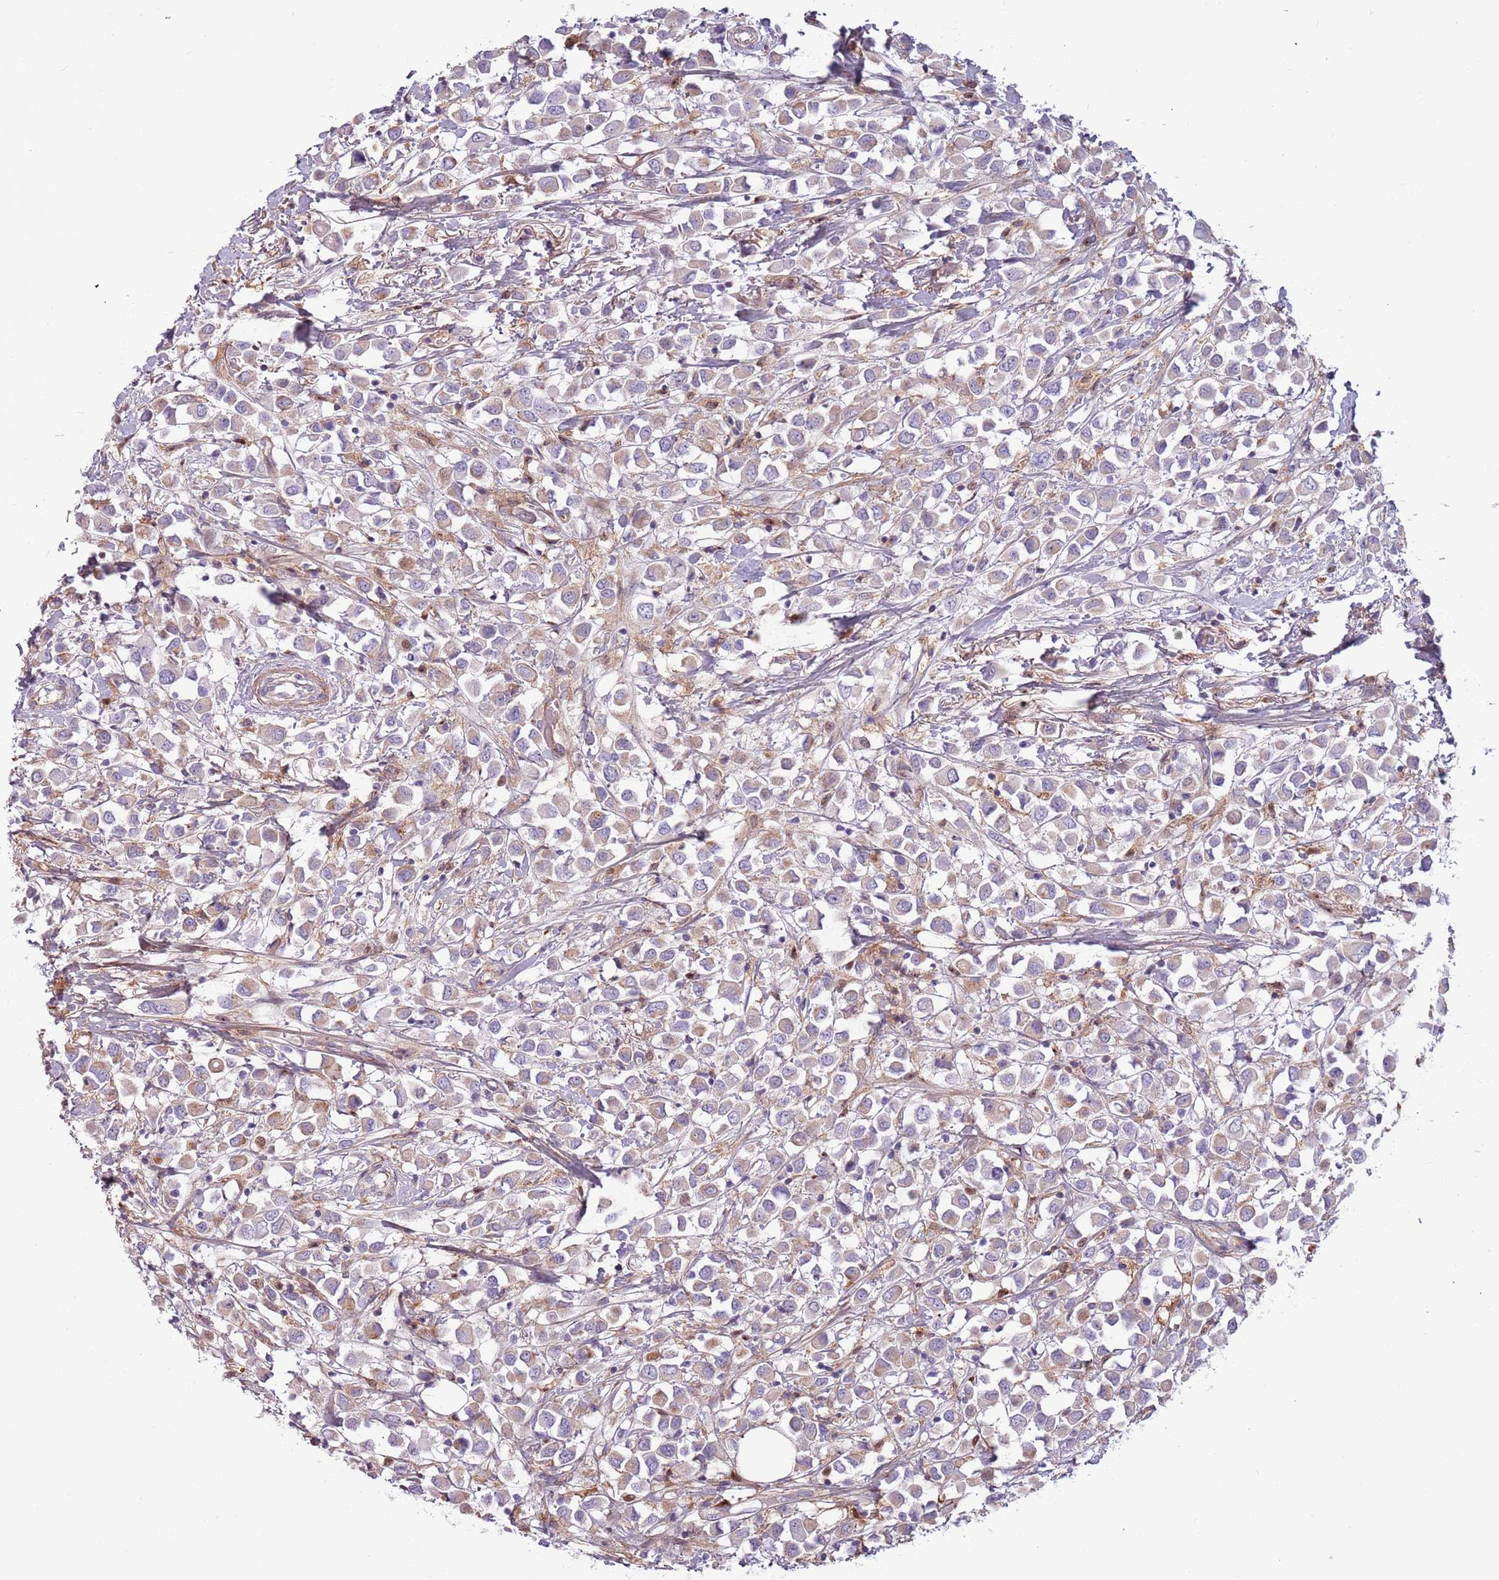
{"staining": {"intensity": "weak", "quantity": "25%-75%", "location": "cytoplasmic/membranous"}, "tissue": "breast cancer", "cell_type": "Tumor cells", "image_type": "cancer", "snomed": [{"axis": "morphology", "description": "Duct carcinoma"}, {"axis": "topography", "description": "Breast"}], "caption": "Infiltrating ductal carcinoma (breast) was stained to show a protein in brown. There is low levels of weak cytoplasmic/membranous positivity in about 25%-75% of tumor cells. Immunohistochemistry stains the protein in brown and the nuclei are stained blue.", "gene": "NADK", "patient": {"sex": "female", "age": 61}}